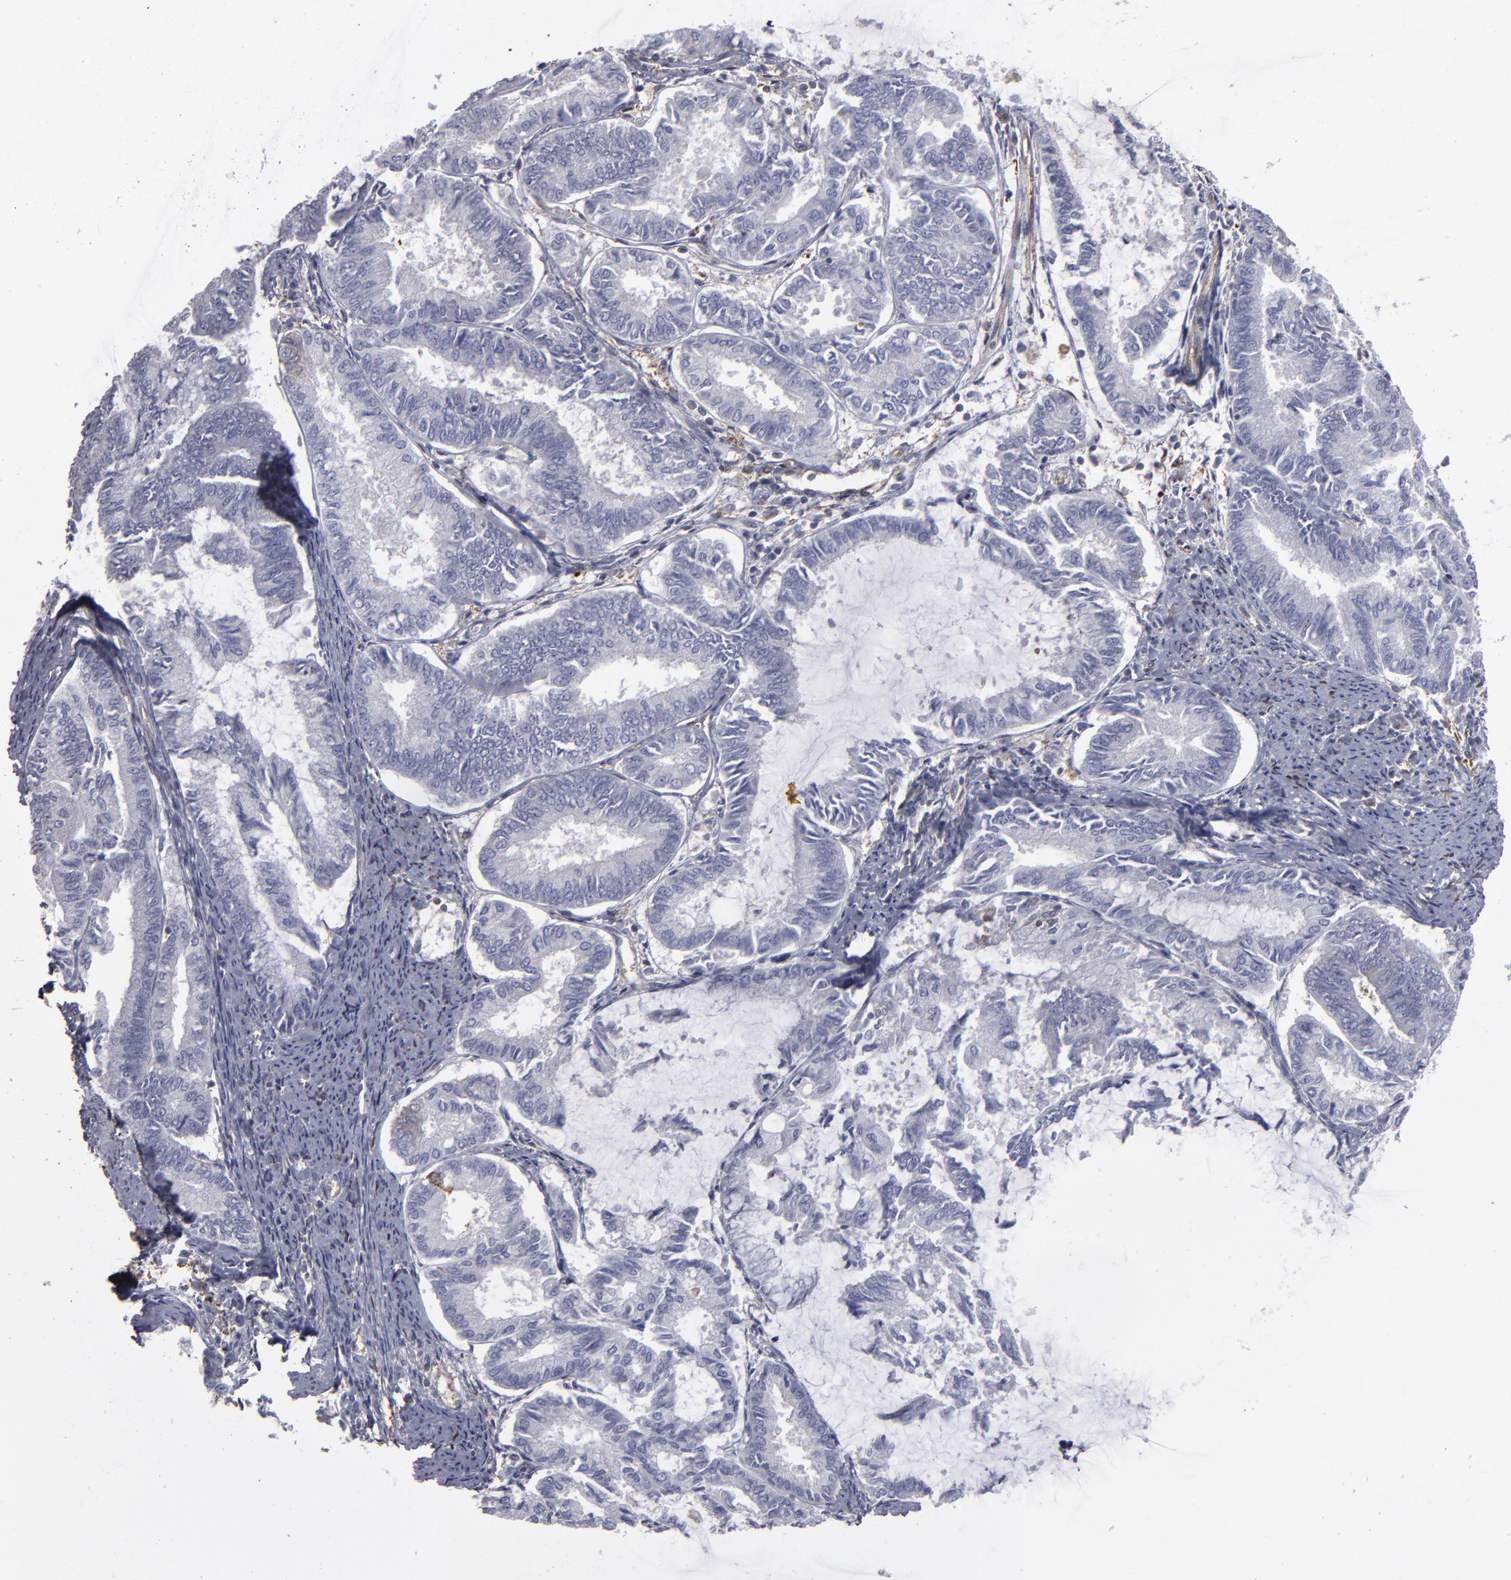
{"staining": {"intensity": "negative", "quantity": "none", "location": "none"}, "tissue": "endometrial cancer", "cell_type": "Tumor cells", "image_type": "cancer", "snomed": [{"axis": "morphology", "description": "Adenocarcinoma, NOS"}, {"axis": "topography", "description": "Endometrium"}], "caption": "Tumor cells show no significant staining in endometrial cancer (adenocarcinoma).", "gene": "SEMA3G", "patient": {"sex": "female", "age": 86}}